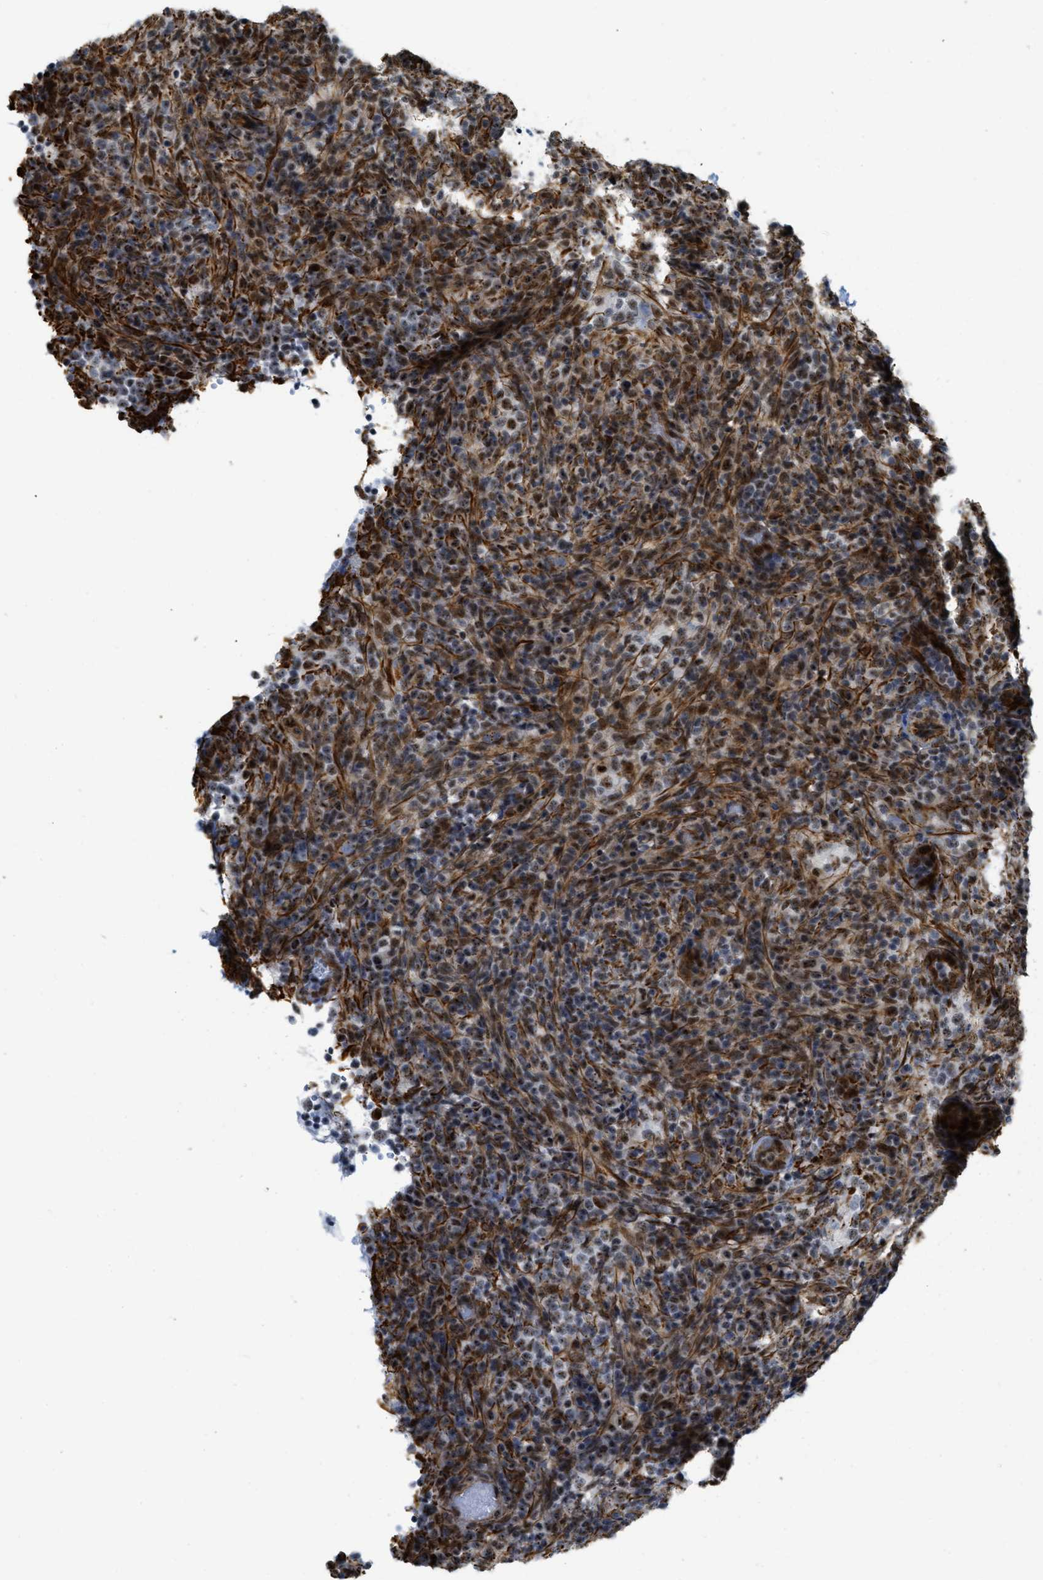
{"staining": {"intensity": "moderate", "quantity": "25%-75%", "location": "nuclear"}, "tissue": "lymphoma", "cell_type": "Tumor cells", "image_type": "cancer", "snomed": [{"axis": "morphology", "description": "Malignant lymphoma, non-Hodgkin's type, High grade"}, {"axis": "topography", "description": "Lymph node"}], "caption": "Tumor cells exhibit medium levels of moderate nuclear expression in about 25%-75% of cells in human lymphoma. Using DAB (brown) and hematoxylin (blue) stains, captured at high magnification using brightfield microscopy.", "gene": "LRRC8B", "patient": {"sex": "female", "age": 76}}